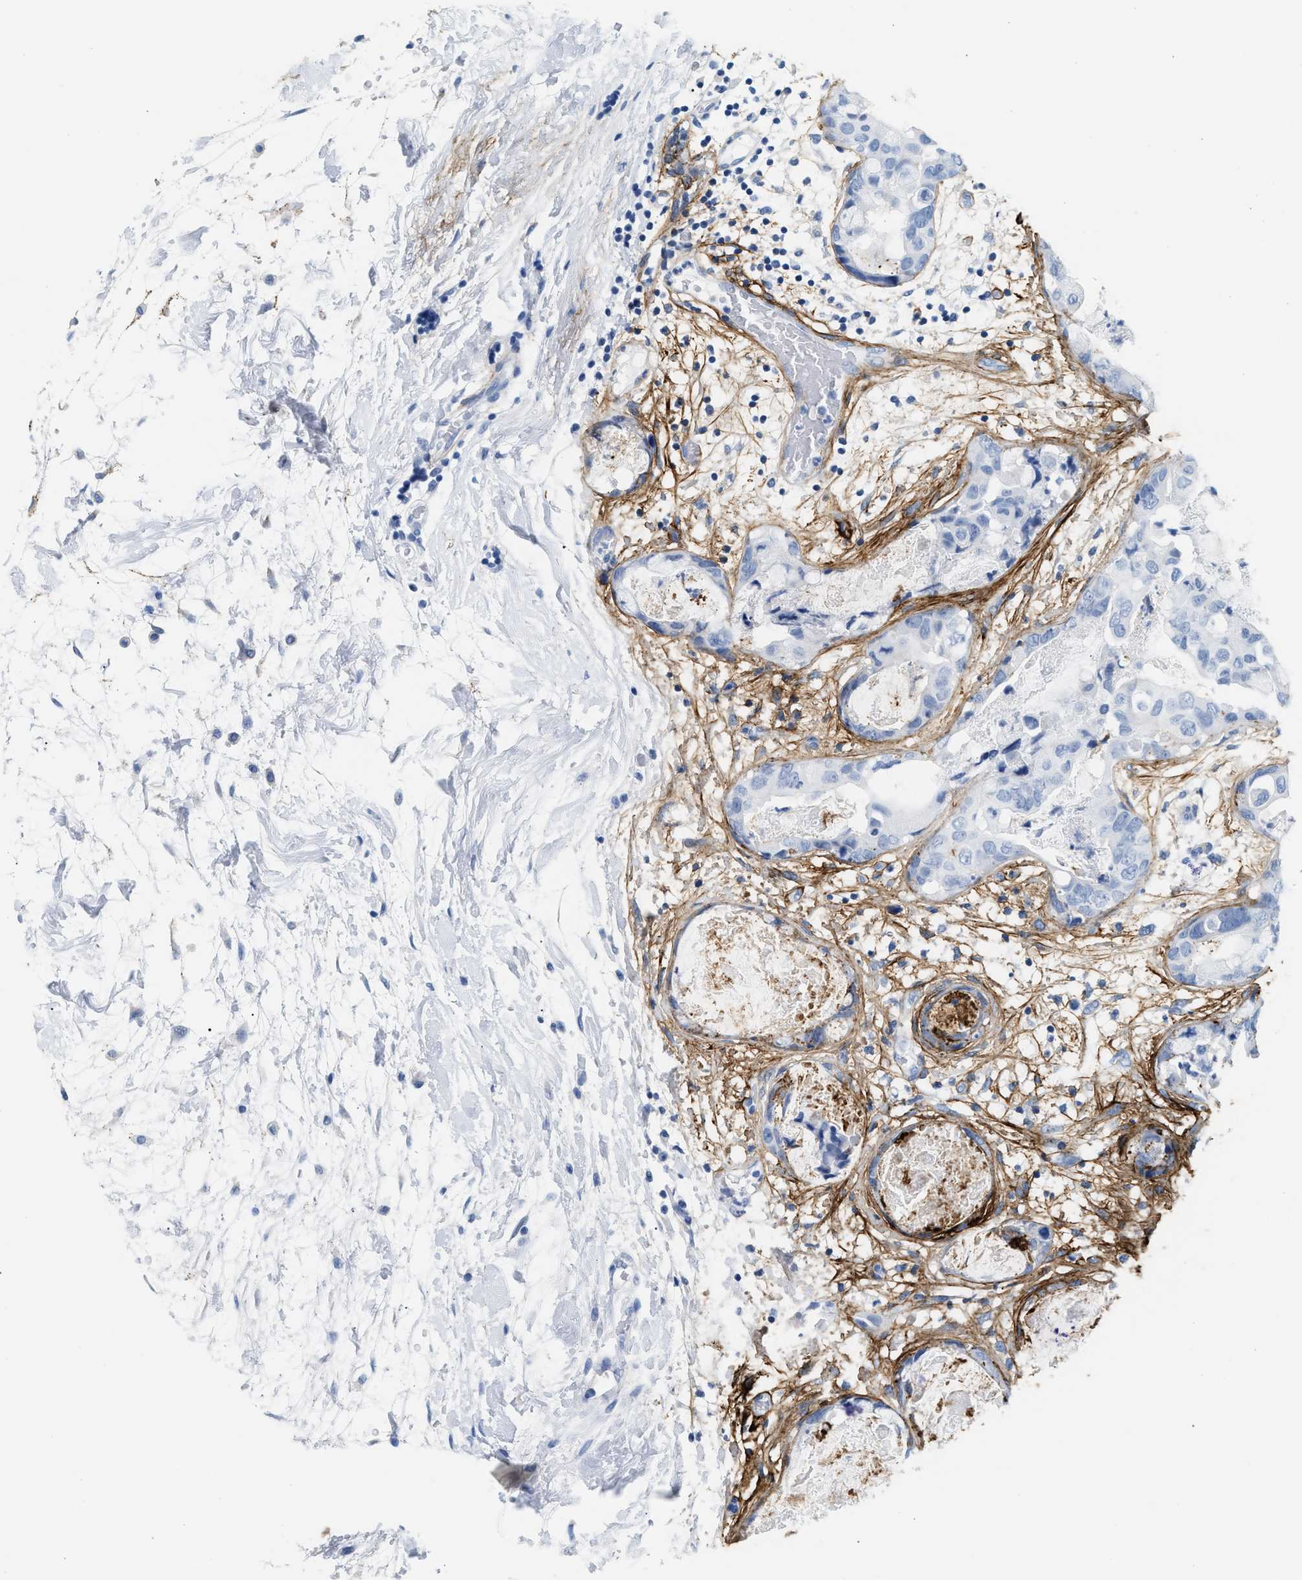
{"staining": {"intensity": "negative", "quantity": "none", "location": "none"}, "tissue": "breast cancer", "cell_type": "Tumor cells", "image_type": "cancer", "snomed": [{"axis": "morphology", "description": "Duct carcinoma"}, {"axis": "topography", "description": "Breast"}], "caption": "High power microscopy photomicrograph of an immunohistochemistry micrograph of breast cancer (intraductal carcinoma), revealing no significant expression in tumor cells.", "gene": "TNR", "patient": {"sex": "female", "age": 40}}